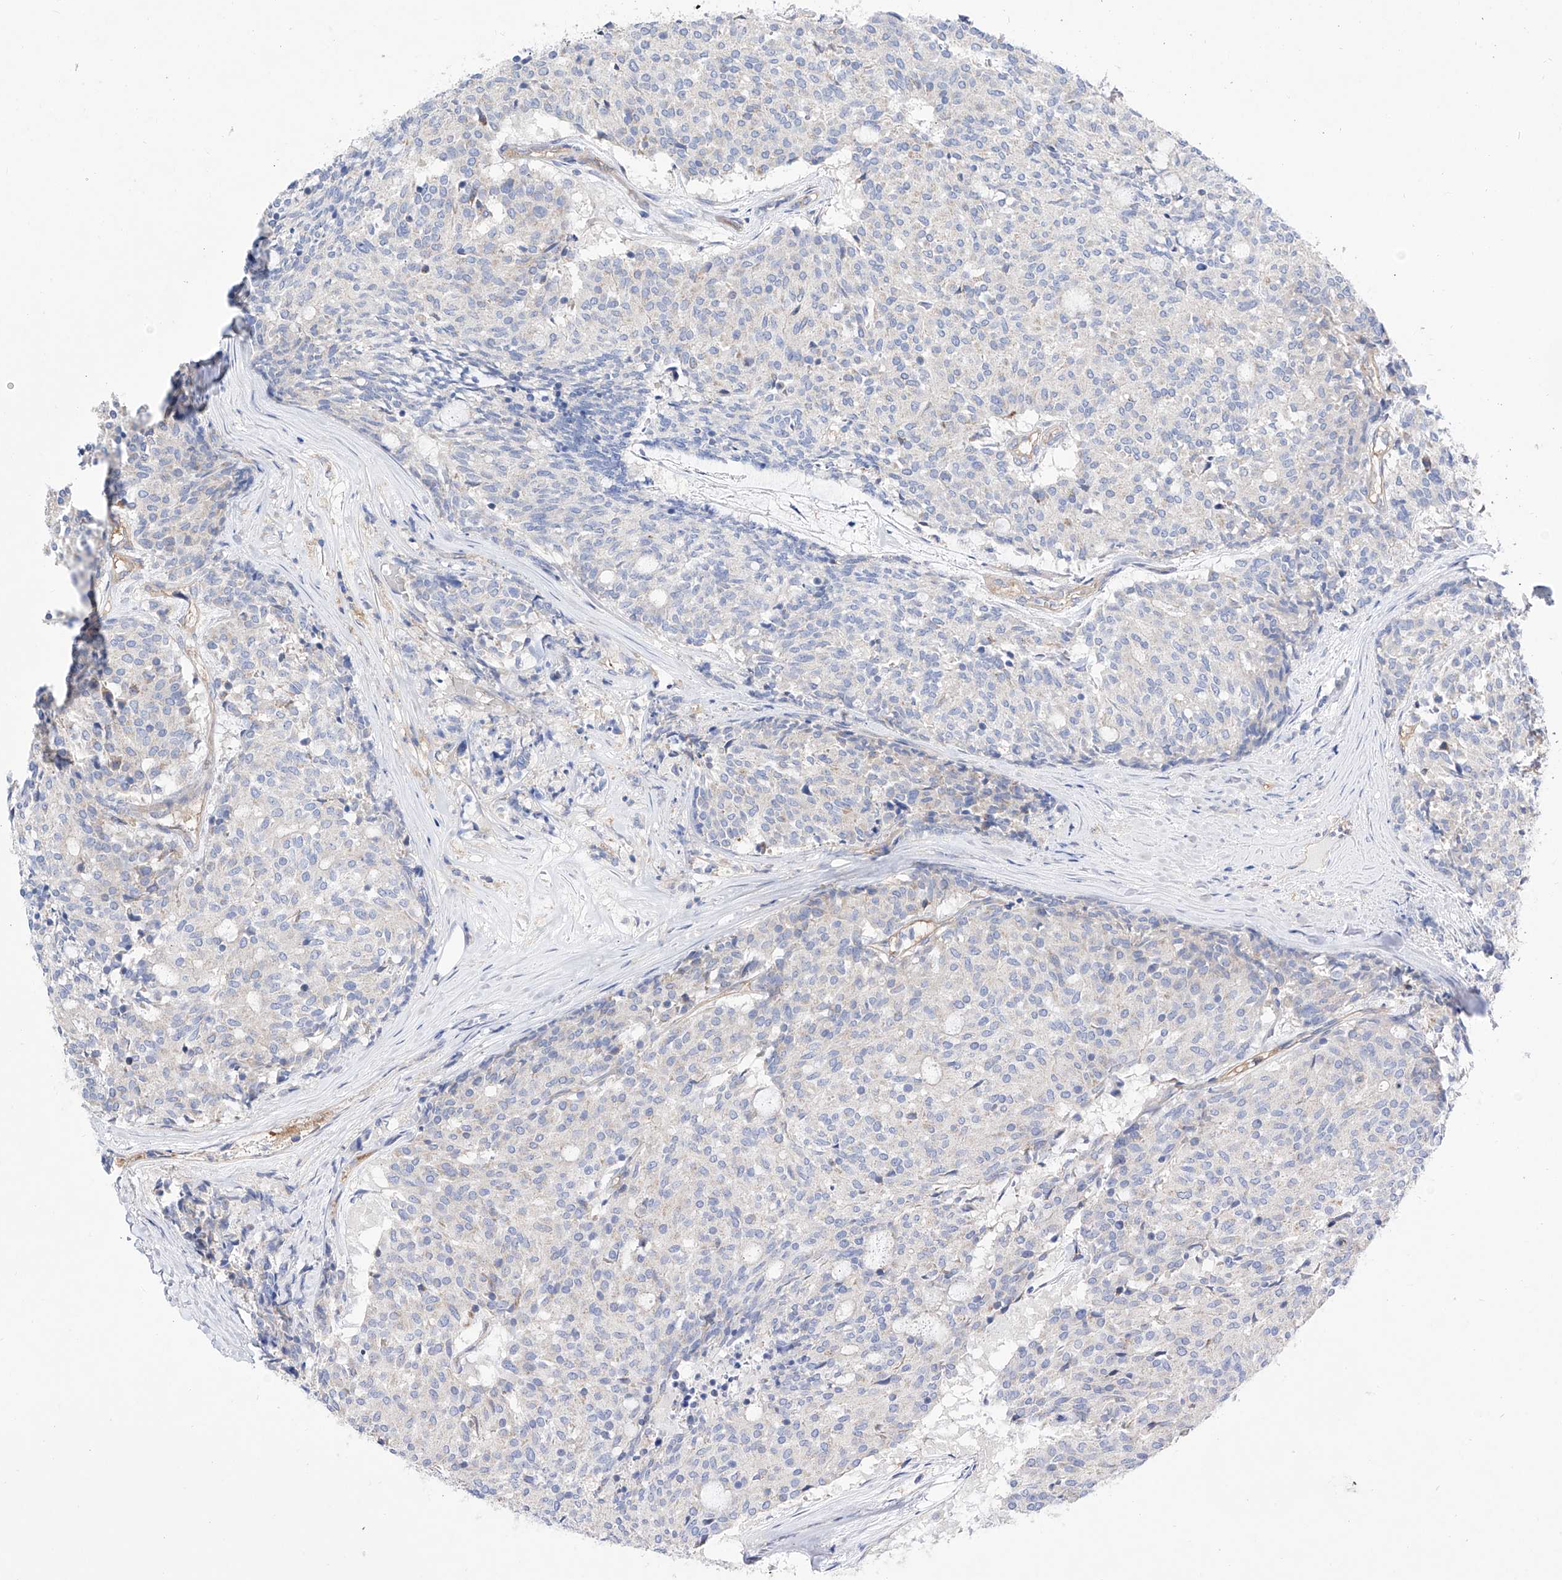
{"staining": {"intensity": "negative", "quantity": "none", "location": "none"}, "tissue": "carcinoid", "cell_type": "Tumor cells", "image_type": "cancer", "snomed": [{"axis": "morphology", "description": "Carcinoid, malignant, NOS"}, {"axis": "topography", "description": "Pancreas"}], "caption": "Immunohistochemistry (IHC) micrograph of neoplastic tissue: human carcinoid stained with DAB (3,3'-diaminobenzidine) shows no significant protein expression in tumor cells.", "gene": "ZNF653", "patient": {"sex": "female", "age": 54}}